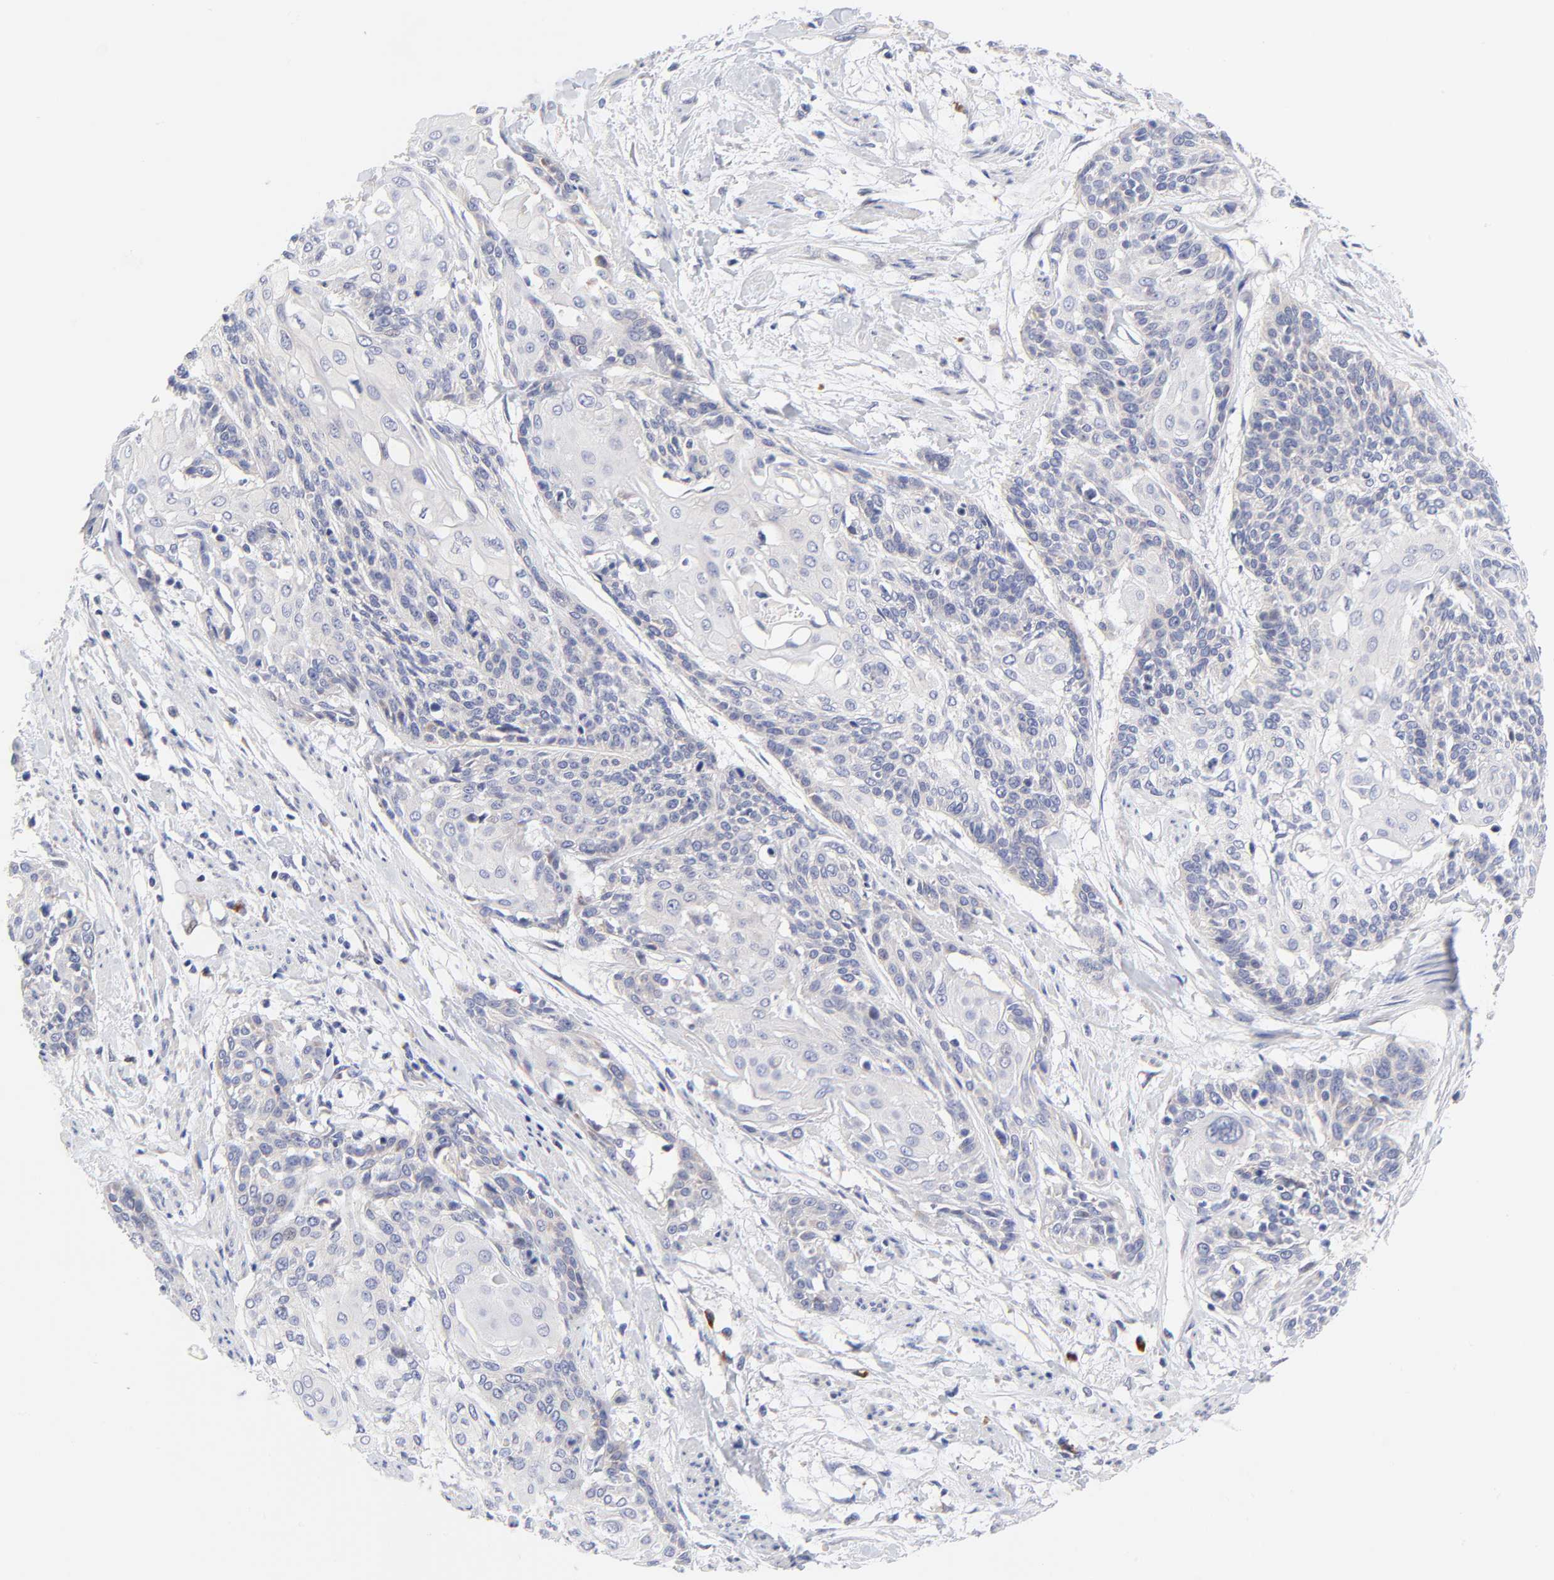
{"staining": {"intensity": "negative", "quantity": "none", "location": "none"}, "tissue": "cervical cancer", "cell_type": "Tumor cells", "image_type": "cancer", "snomed": [{"axis": "morphology", "description": "Squamous cell carcinoma, NOS"}, {"axis": "topography", "description": "Cervix"}], "caption": "A histopathology image of human squamous cell carcinoma (cervical) is negative for staining in tumor cells. (Brightfield microscopy of DAB immunohistochemistry at high magnification).", "gene": "AFF2", "patient": {"sex": "female", "age": 57}}